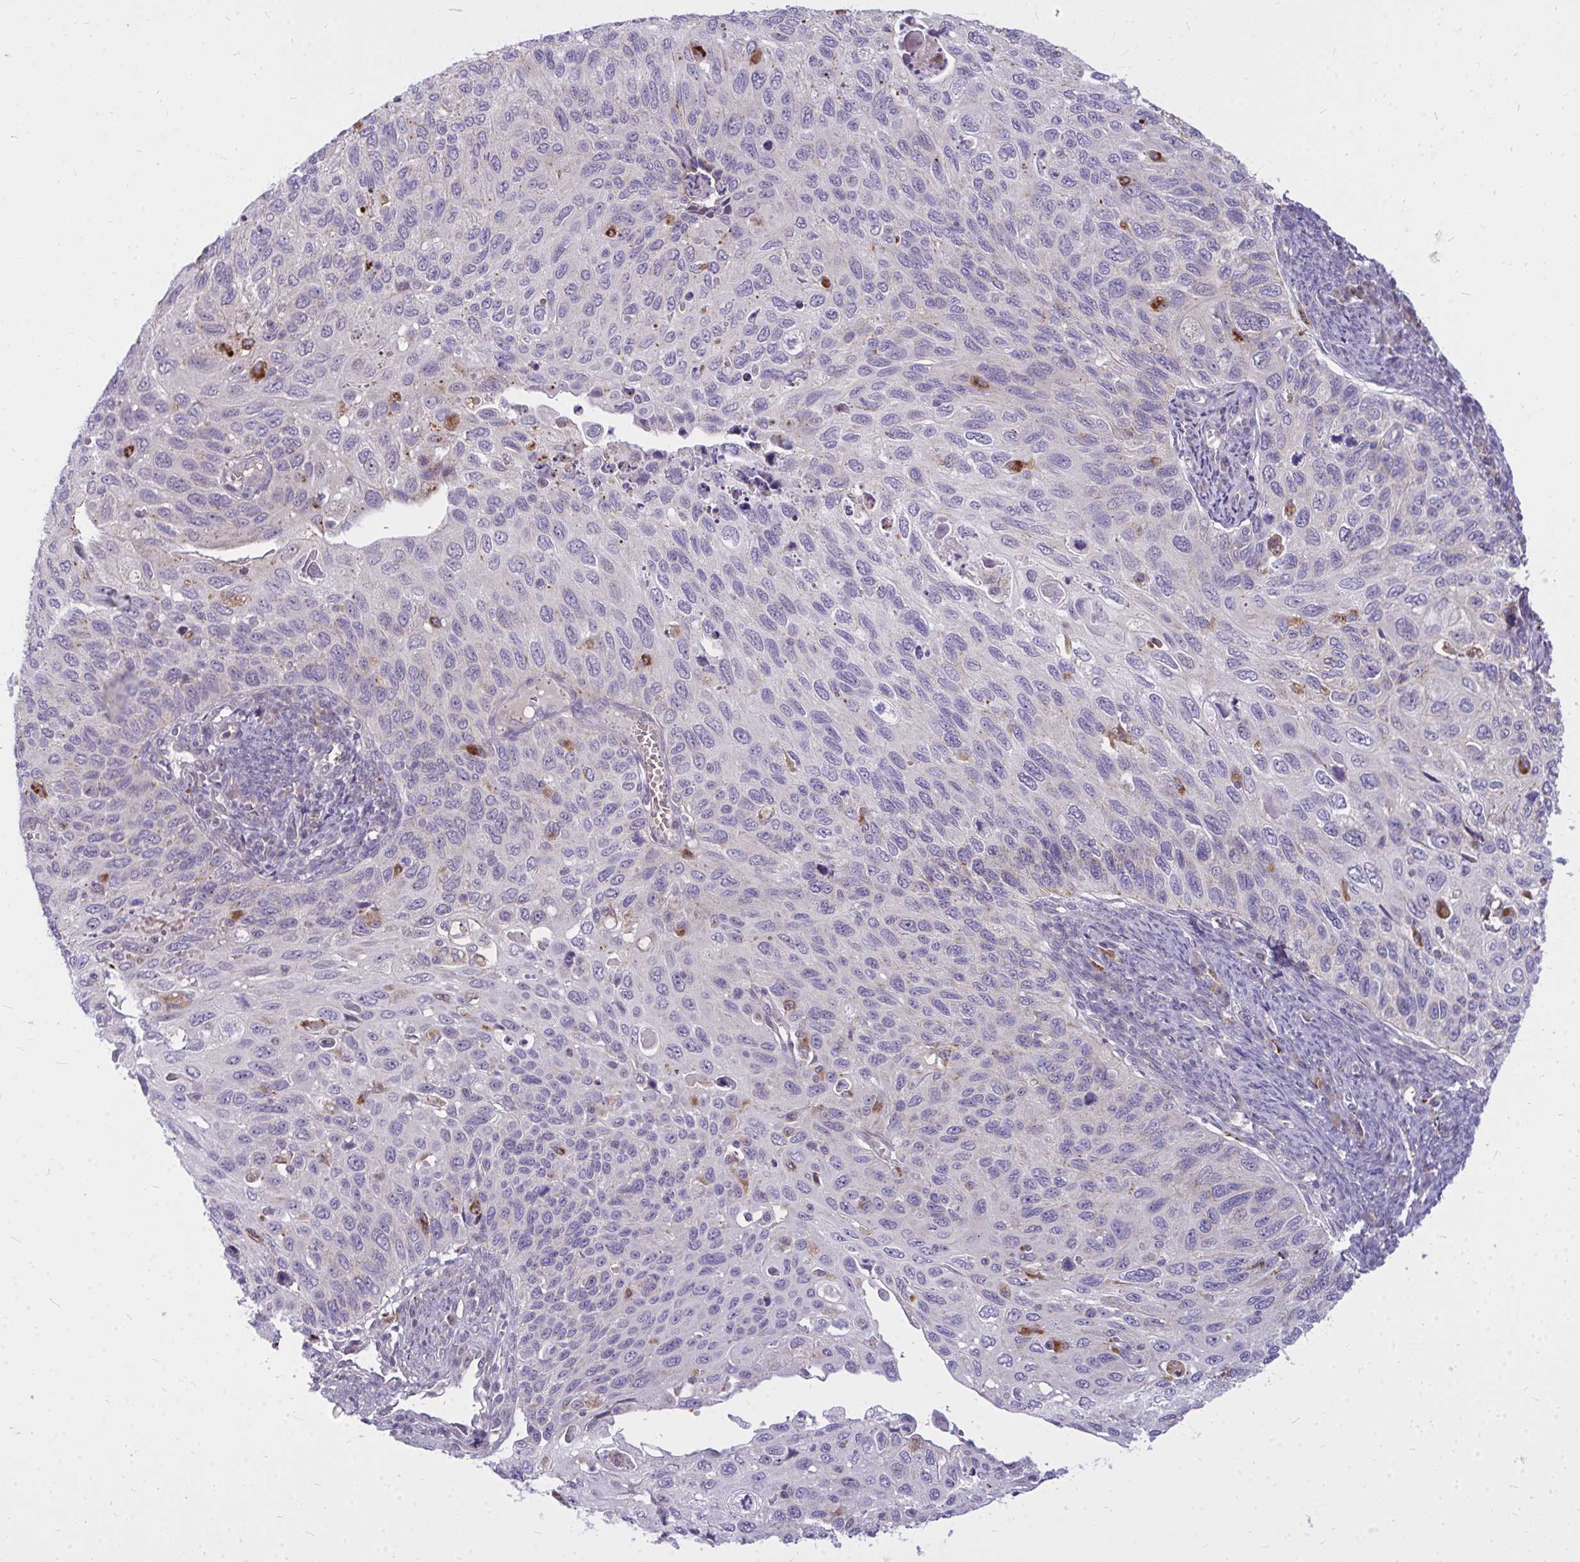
{"staining": {"intensity": "moderate", "quantity": "<25%", "location": "cytoplasmic/membranous"}, "tissue": "cervical cancer", "cell_type": "Tumor cells", "image_type": "cancer", "snomed": [{"axis": "morphology", "description": "Squamous cell carcinoma, NOS"}, {"axis": "topography", "description": "Cervix"}], "caption": "Moderate cytoplasmic/membranous protein expression is appreciated in approximately <25% of tumor cells in cervical cancer.", "gene": "ZSCAN25", "patient": {"sex": "female", "age": 70}}